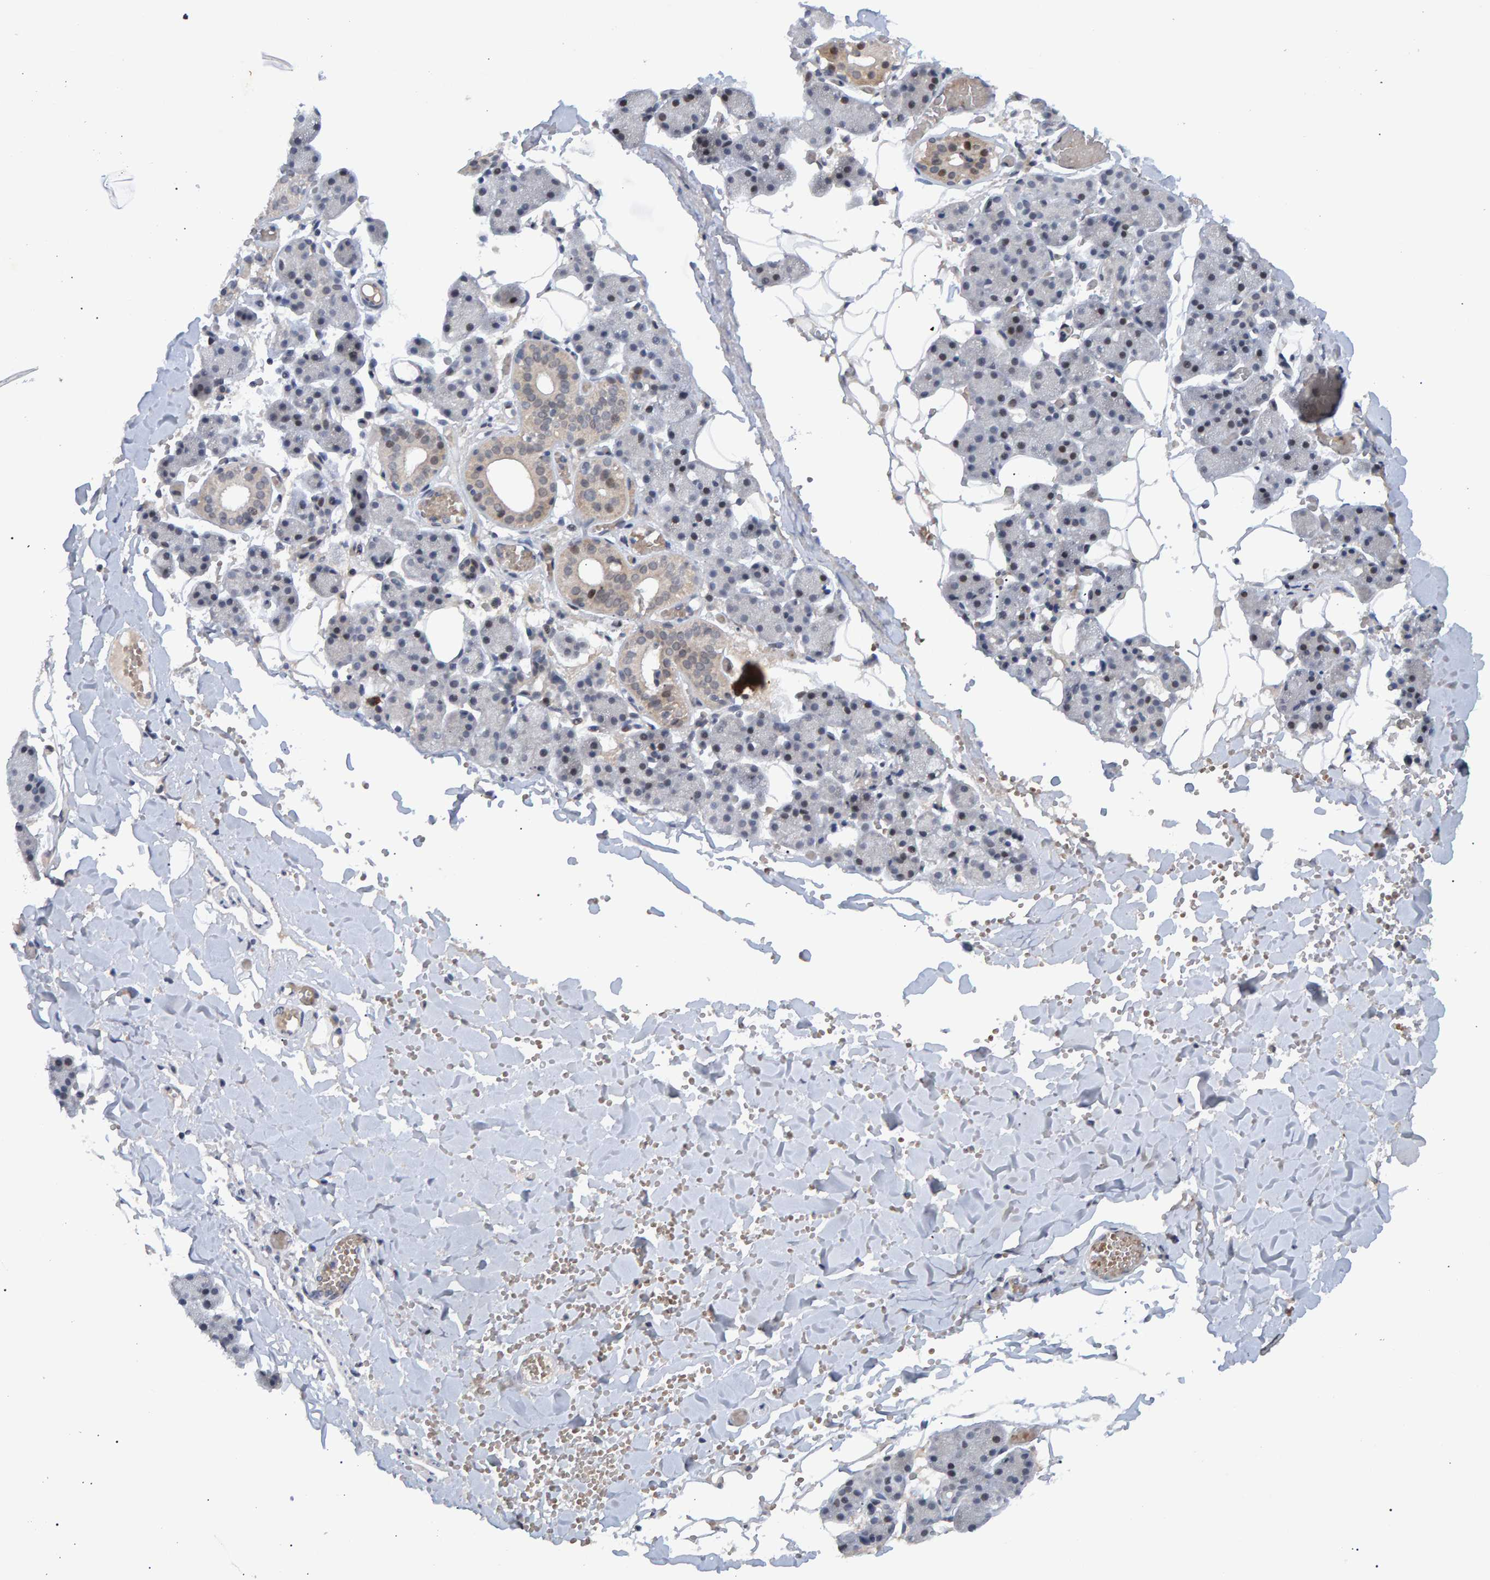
{"staining": {"intensity": "weak", "quantity": "<25%", "location": "cytoplasmic/membranous"}, "tissue": "salivary gland", "cell_type": "Glandular cells", "image_type": "normal", "snomed": [{"axis": "morphology", "description": "Normal tissue, NOS"}, {"axis": "topography", "description": "Salivary gland"}], "caption": "Protein analysis of benign salivary gland demonstrates no significant expression in glandular cells. (DAB (3,3'-diaminobenzidine) immunohistochemistry (IHC) with hematoxylin counter stain).", "gene": "ESRP1", "patient": {"sex": "female", "age": 33}}